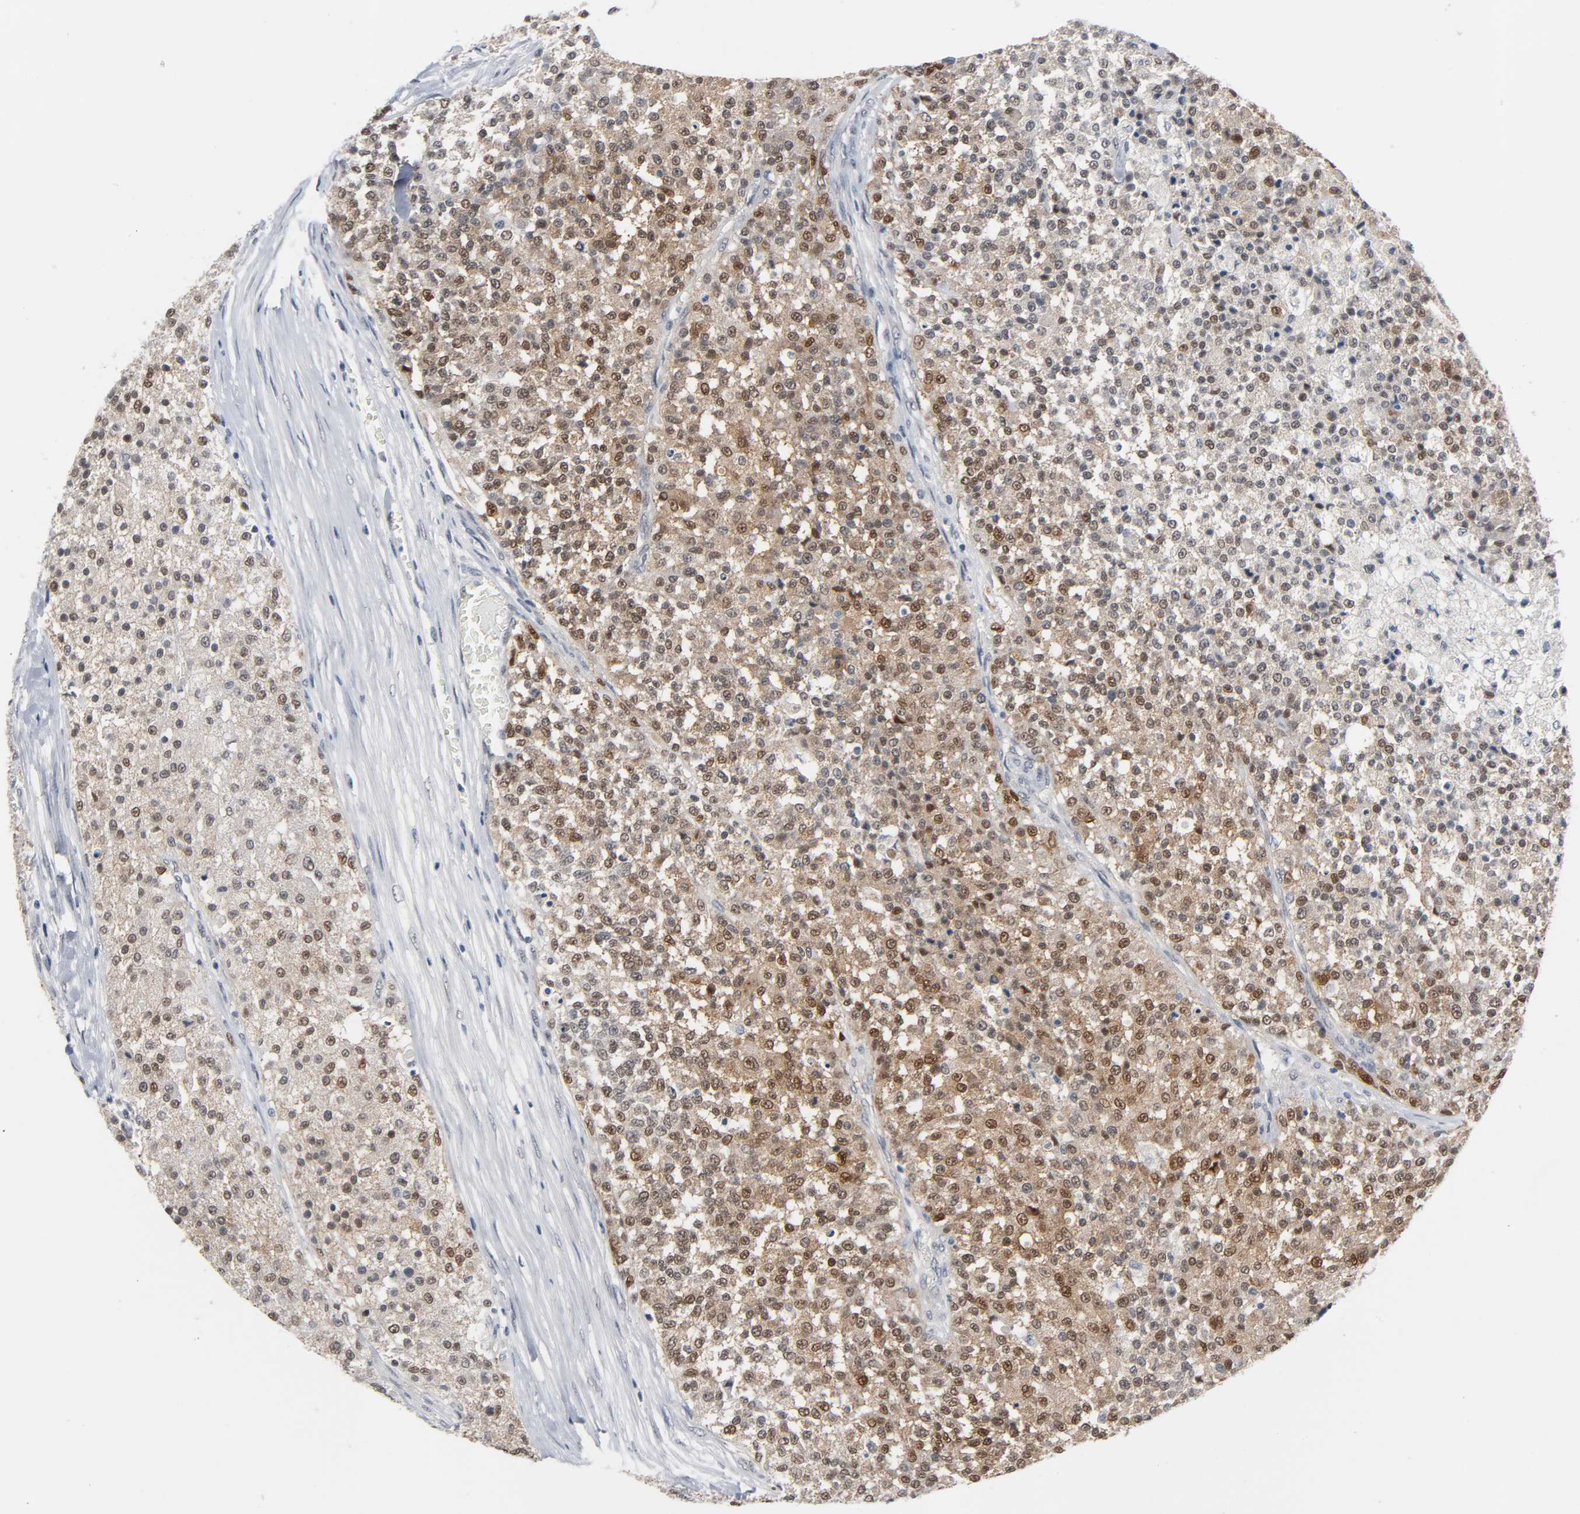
{"staining": {"intensity": "weak", "quantity": "25%-75%", "location": "cytoplasmic/membranous"}, "tissue": "testis cancer", "cell_type": "Tumor cells", "image_type": "cancer", "snomed": [{"axis": "morphology", "description": "Seminoma, NOS"}, {"axis": "topography", "description": "Testis"}], "caption": "Immunohistochemical staining of testis cancer exhibits low levels of weak cytoplasmic/membranous protein expression in about 25%-75% of tumor cells. (Brightfield microscopy of DAB IHC at high magnification).", "gene": "ACSS2", "patient": {"sex": "male", "age": 59}}